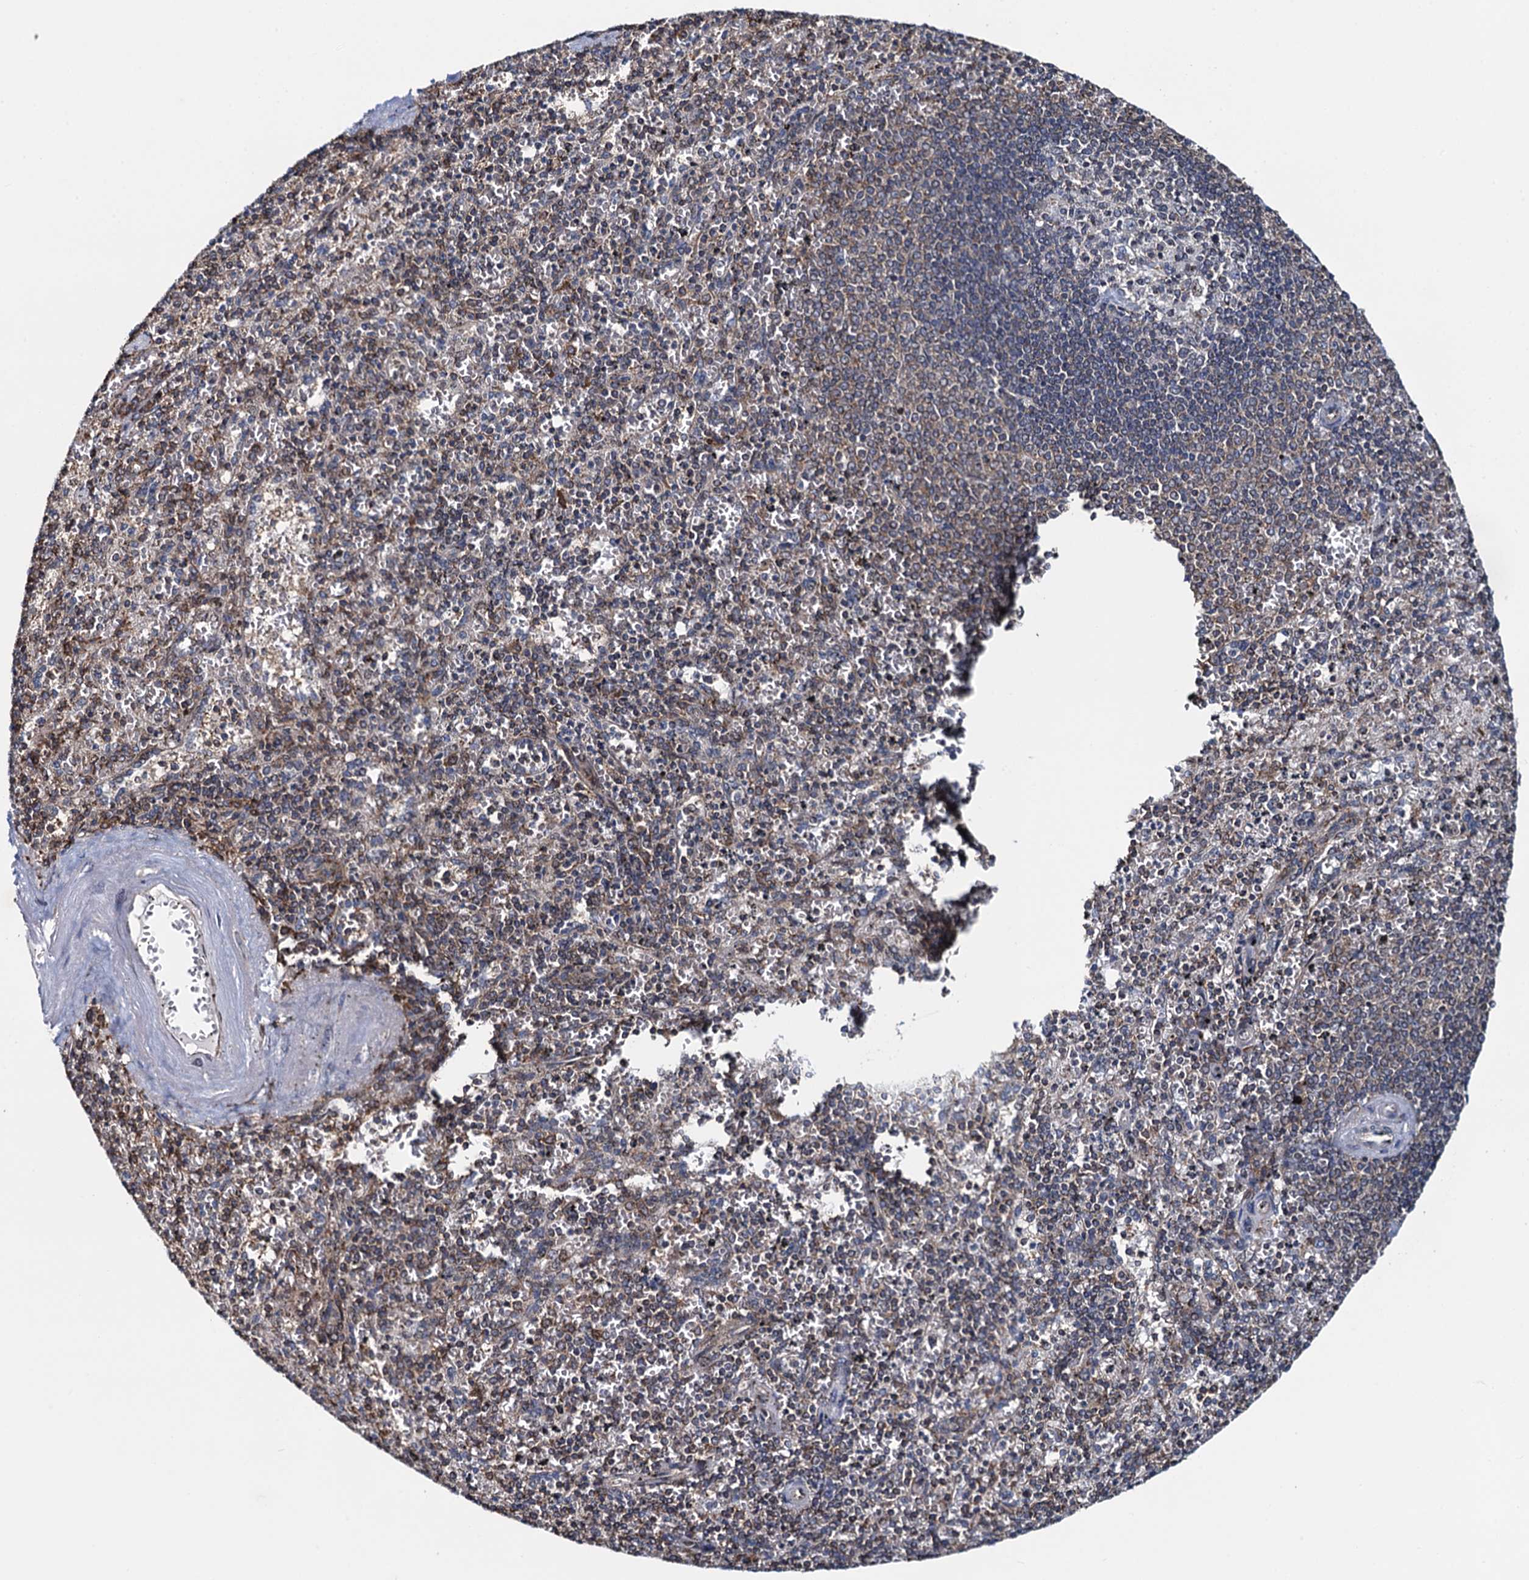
{"staining": {"intensity": "moderate", "quantity": "<25%", "location": "cytoplasmic/membranous"}, "tissue": "spleen", "cell_type": "Cells in red pulp", "image_type": "normal", "snomed": [{"axis": "morphology", "description": "Normal tissue, NOS"}, {"axis": "topography", "description": "Spleen"}], "caption": "Spleen was stained to show a protein in brown. There is low levels of moderate cytoplasmic/membranous staining in approximately <25% of cells in red pulp. The staining is performed using DAB brown chromogen to label protein expression. The nuclei are counter-stained blue using hematoxylin.", "gene": "CCDC102A", "patient": {"sex": "male", "age": 82}}